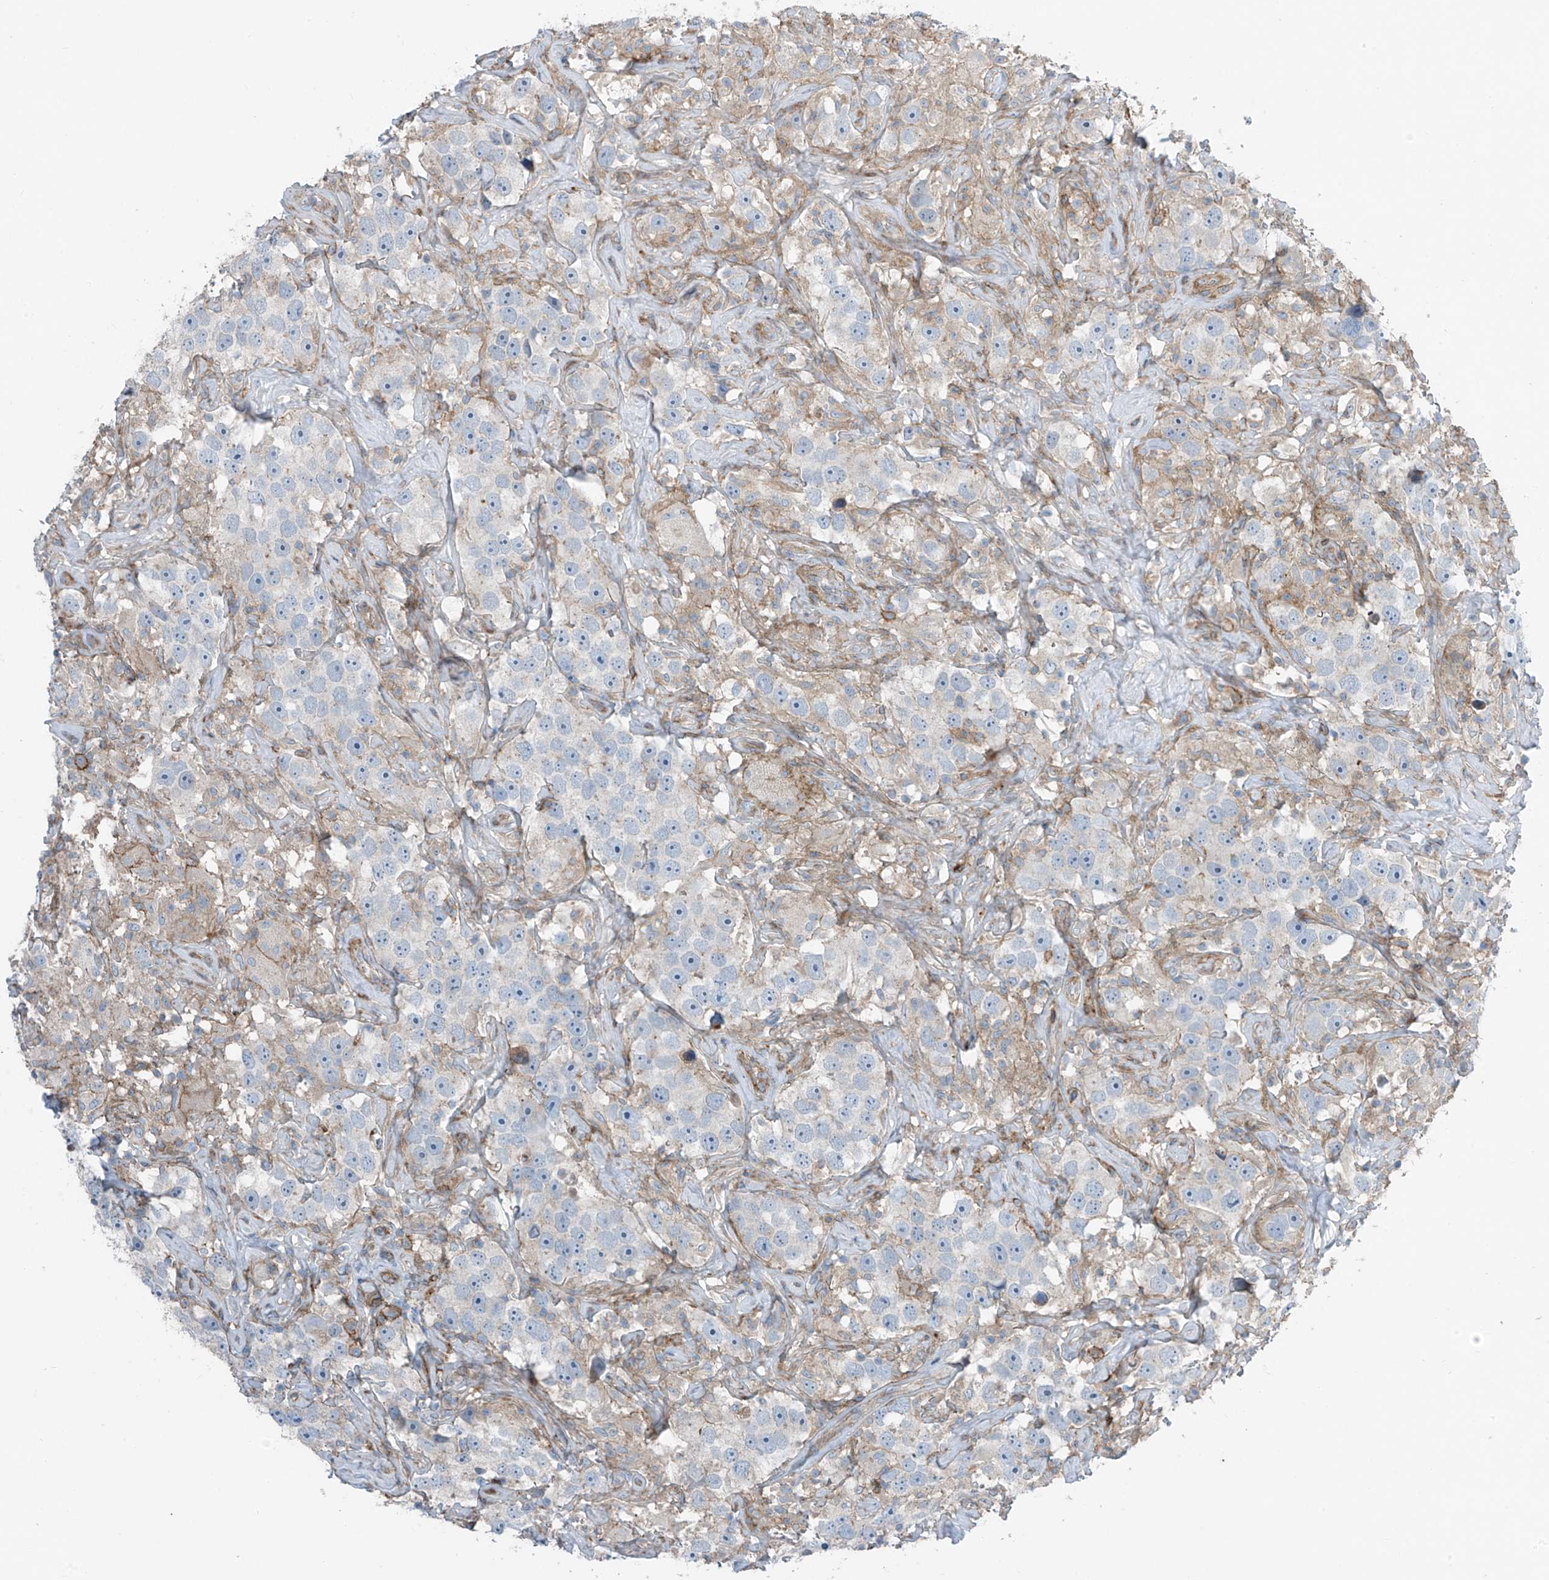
{"staining": {"intensity": "negative", "quantity": "none", "location": "none"}, "tissue": "testis cancer", "cell_type": "Tumor cells", "image_type": "cancer", "snomed": [{"axis": "morphology", "description": "Seminoma, NOS"}, {"axis": "topography", "description": "Testis"}], "caption": "The image exhibits no significant expression in tumor cells of testis seminoma. (DAB (3,3'-diaminobenzidine) immunohistochemistry (IHC), high magnification).", "gene": "SLC1A5", "patient": {"sex": "male", "age": 49}}